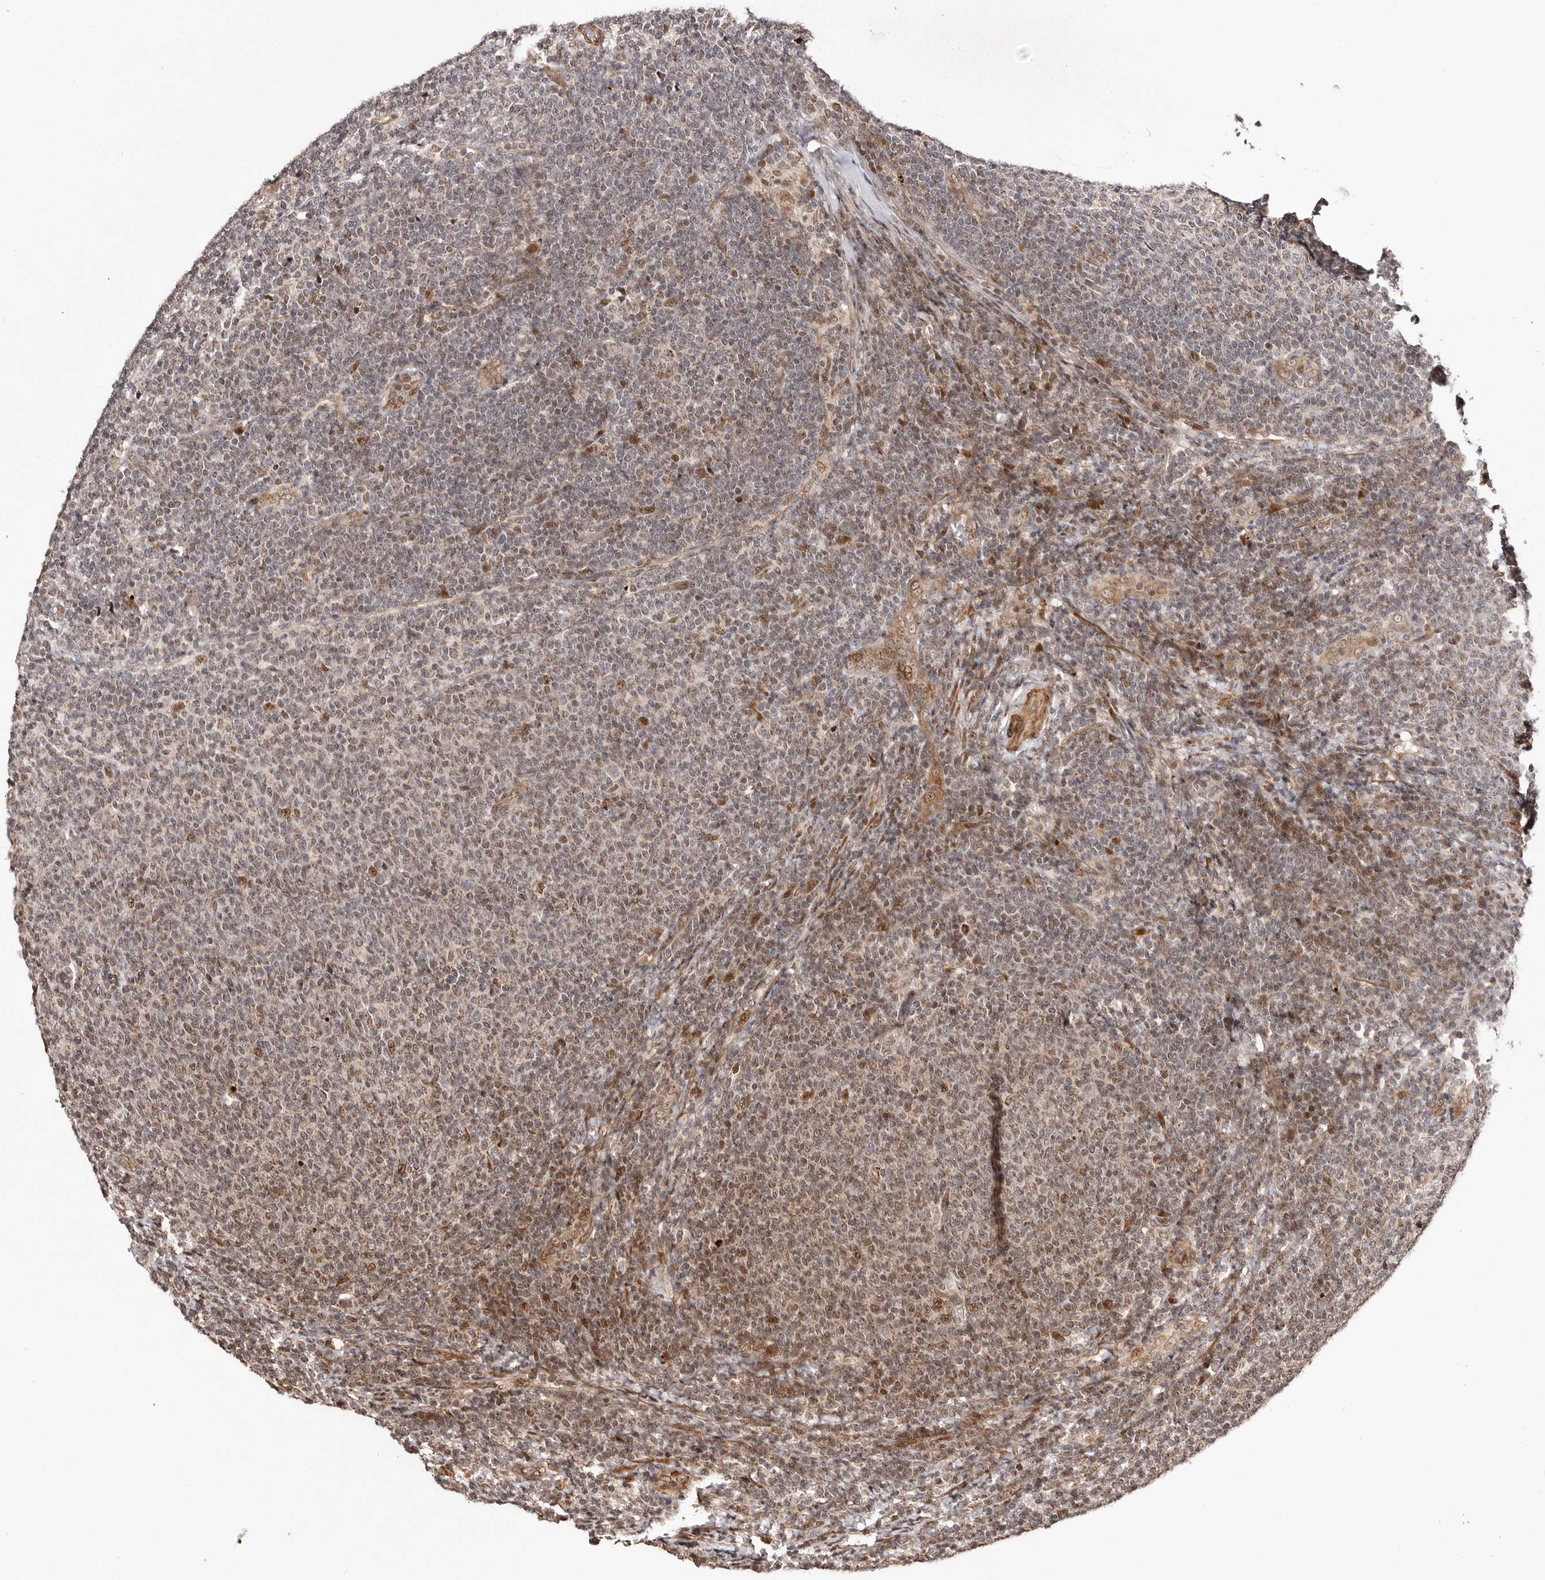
{"staining": {"intensity": "moderate", "quantity": "25%-75%", "location": "nuclear"}, "tissue": "lymphoma", "cell_type": "Tumor cells", "image_type": "cancer", "snomed": [{"axis": "morphology", "description": "Malignant lymphoma, non-Hodgkin's type, Low grade"}, {"axis": "topography", "description": "Lymph node"}], "caption": "Immunohistochemical staining of human lymphoma displays moderate nuclear protein staining in approximately 25%-75% of tumor cells.", "gene": "HIVEP3", "patient": {"sex": "male", "age": 66}}